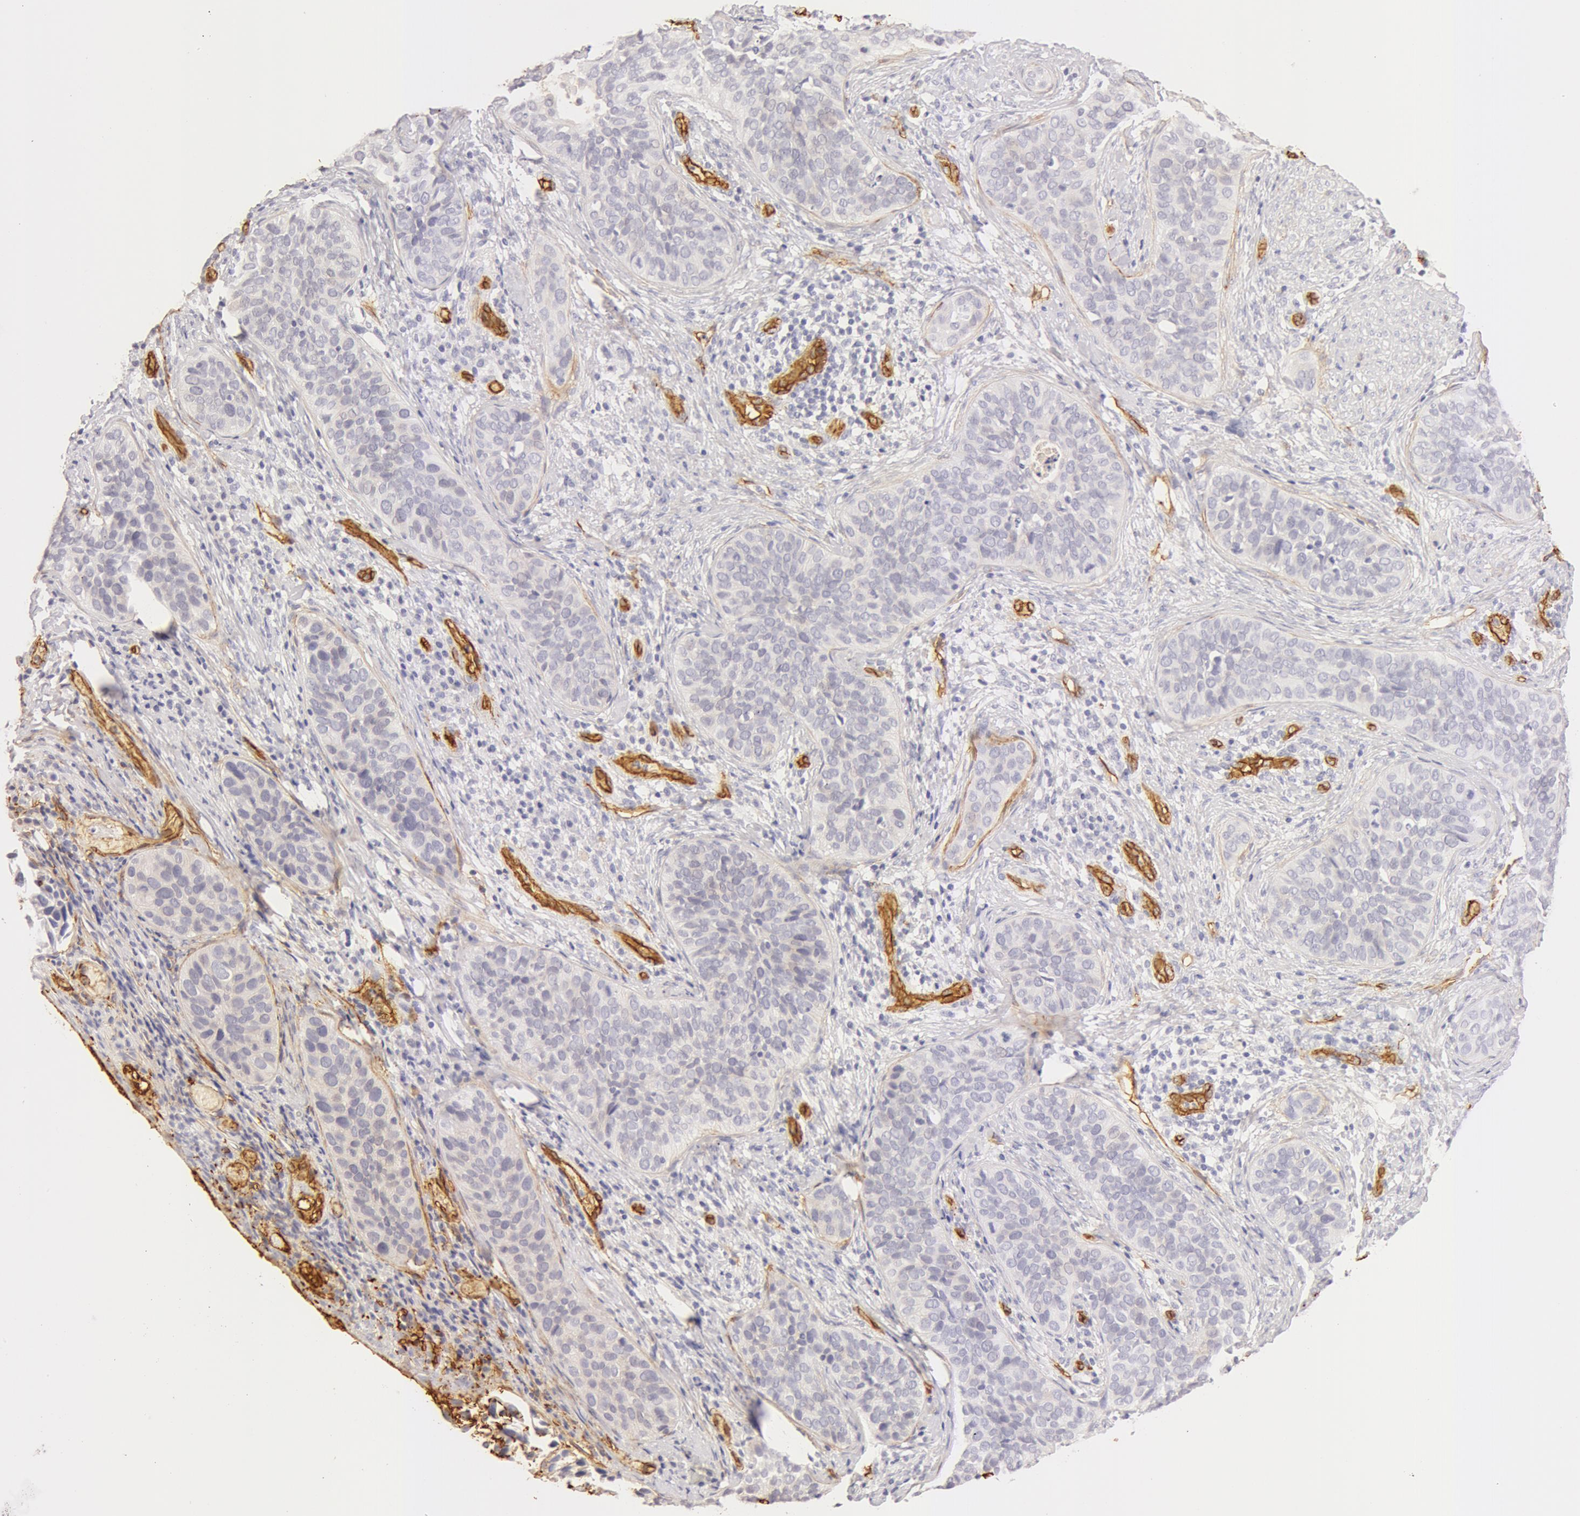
{"staining": {"intensity": "negative", "quantity": "none", "location": "none"}, "tissue": "cervical cancer", "cell_type": "Tumor cells", "image_type": "cancer", "snomed": [{"axis": "morphology", "description": "Squamous cell carcinoma, NOS"}, {"axis": "topography", "description": "Cervix"}], "caption": "Protein analysis of cervical cancer reveals no significant staining in tumor cells.", "gene": "AQP1", "patient": {"sex": "female", "age": 31}}